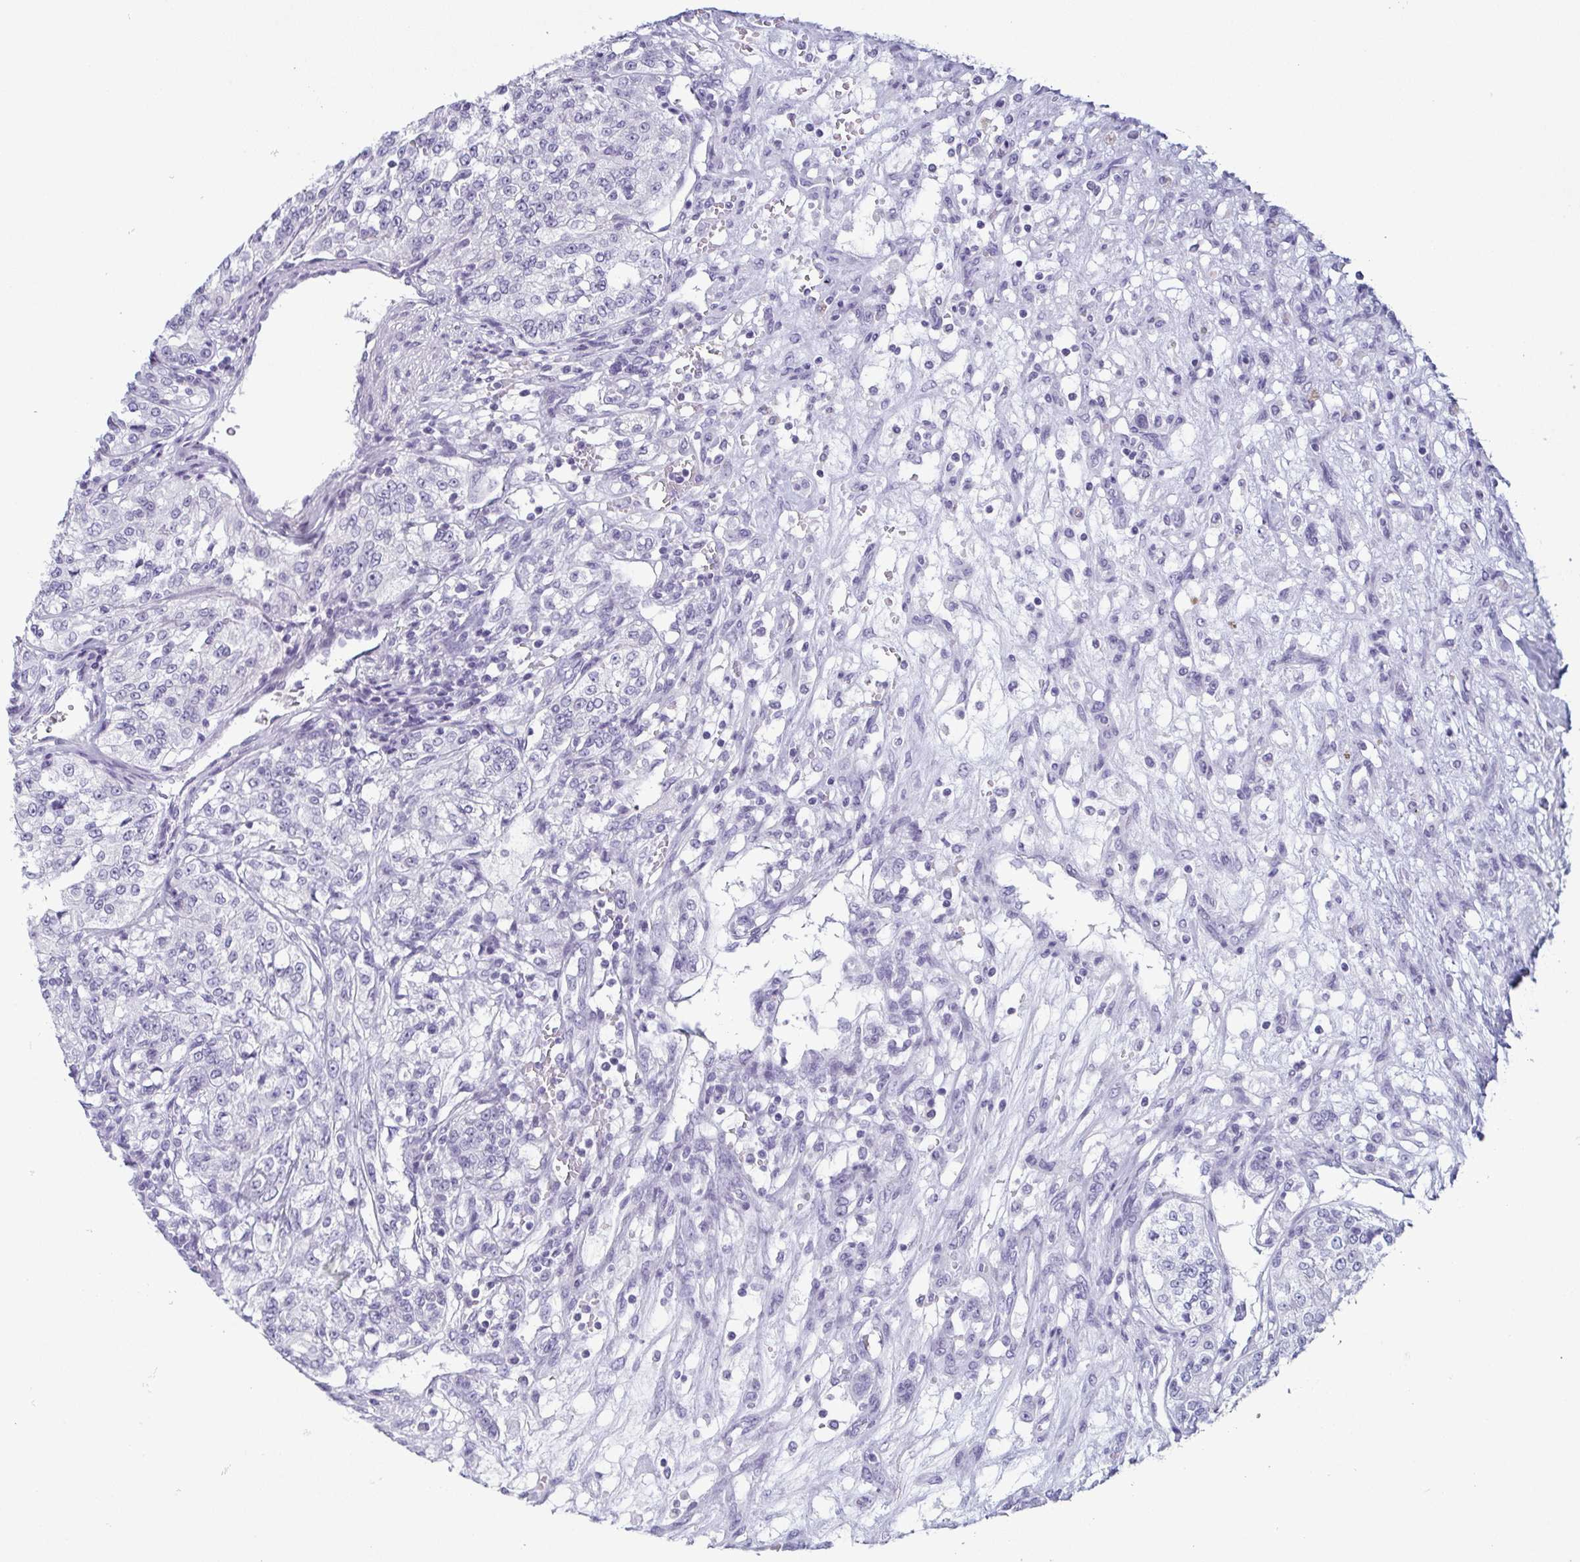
{"staining": {"intensity": "negative", "quantity": "none", "location": "none"}, "tissue": "renal cancer", "cell_type": "Tumor cells", "image_type": "cancer", "snomed": [{"axis": "morphology", "description": "Adenocarcinoma, NOS"}, {"axis": "topography", "description": "Kidney"}], "caption": "Tumor cells are negative for protein expression in human adenocarcinoma (renal). (DAB immunohistochemistry visualized using brightfield microscopy, high magnification).", "gene": "KRT78", "patient": {"sex": "female", "age": 63}}